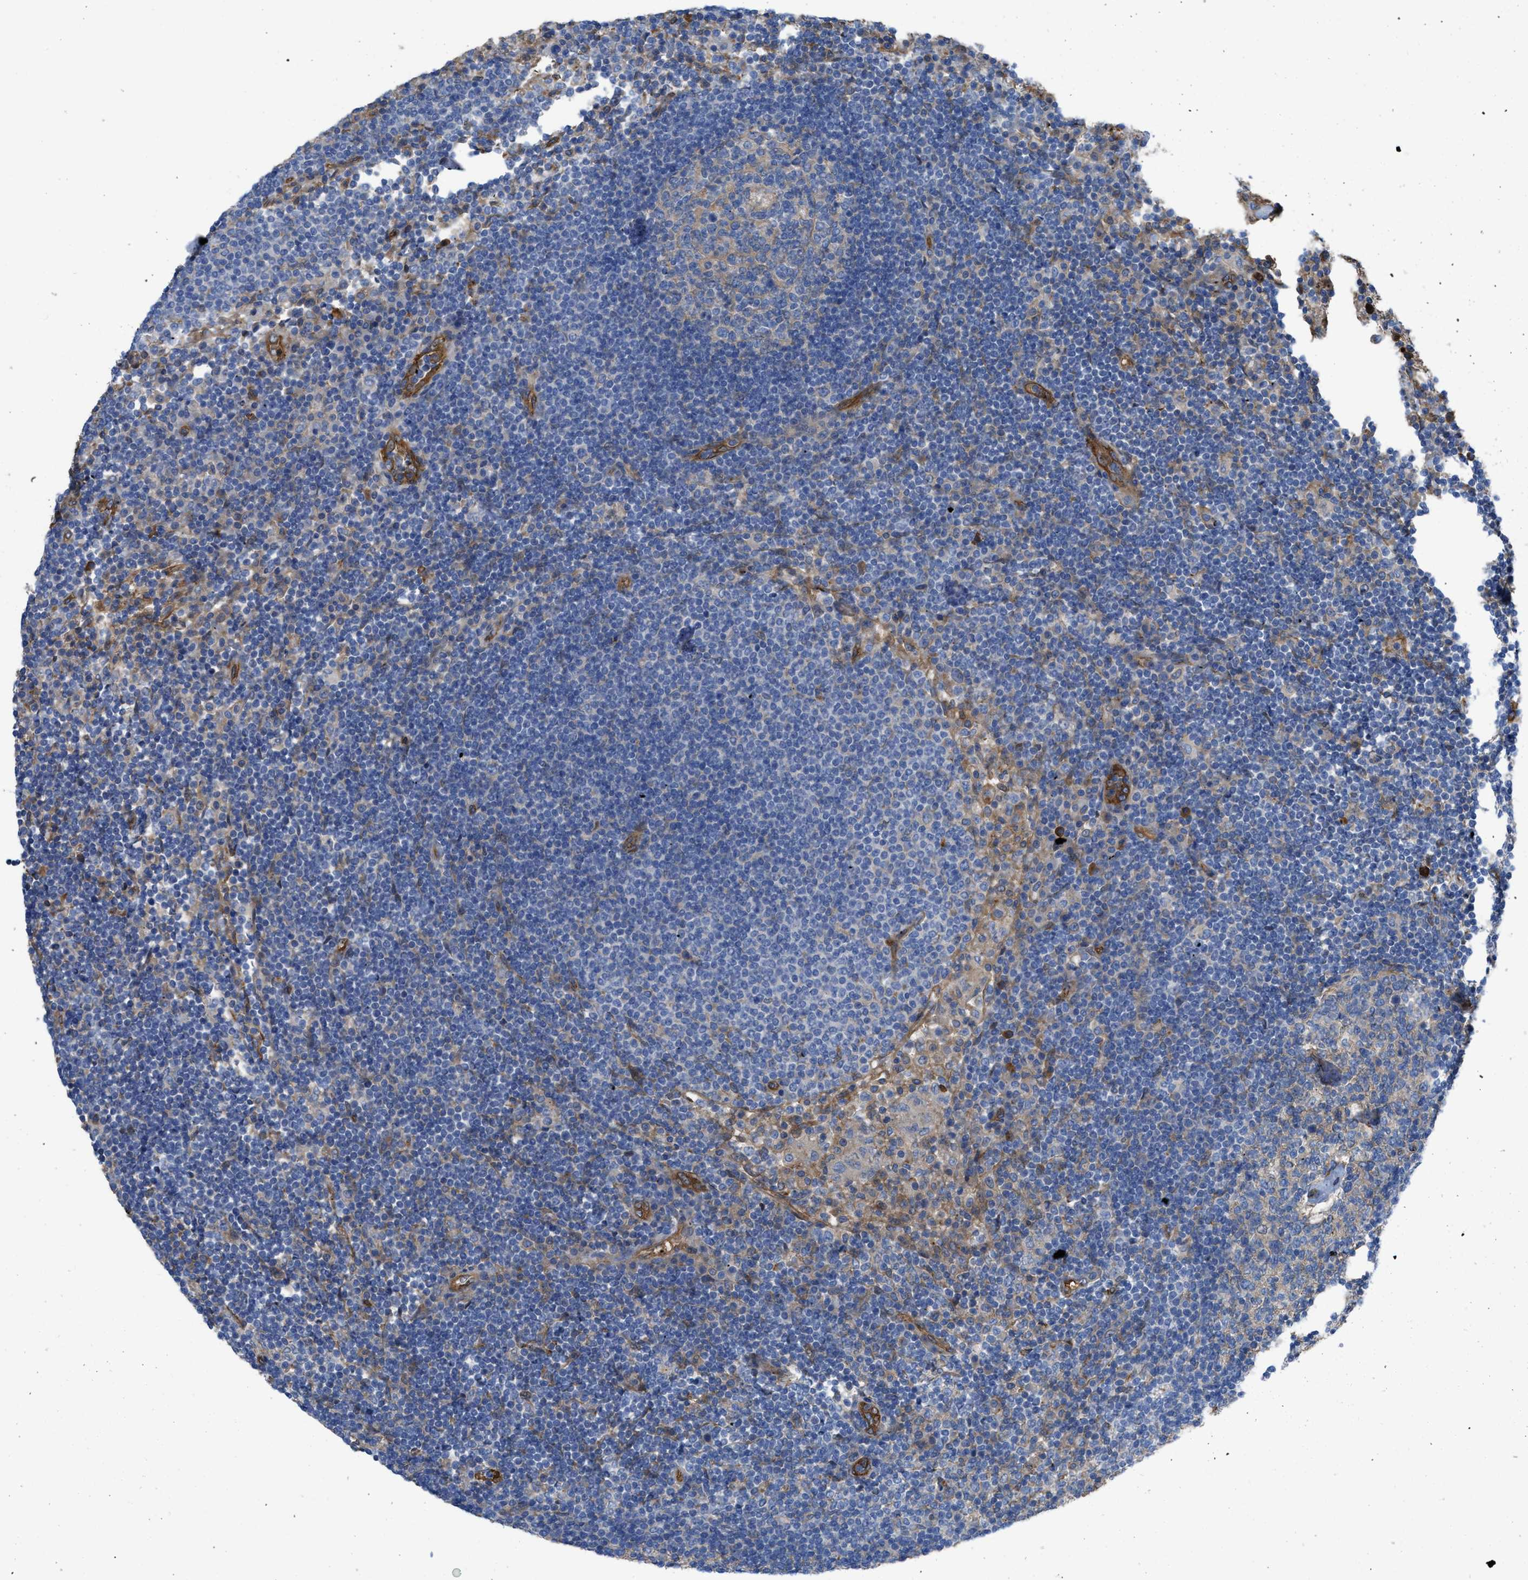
{"staining": {"intensity": "weak", "quantity": ">75%", "location": "cytoplasmic/membranous"}, "tissue": "lymph node", "cell_type": "Germinal center cells", "image_type": "normal", "snomed": [{"axis": "morphology", "description": "Normal tissue, NOS"}, {"axis": "topography", "description": "Lymph node"}], "caption": "A high-resolution image shows immunohistochemistry (IHC) staining of normal lymph node, which shows weak cytoplasmic/membranous staining in about >75% of germinal center cells.", "gene": "TRIOBP", "patient": {"sex": "female", "age": 53}}